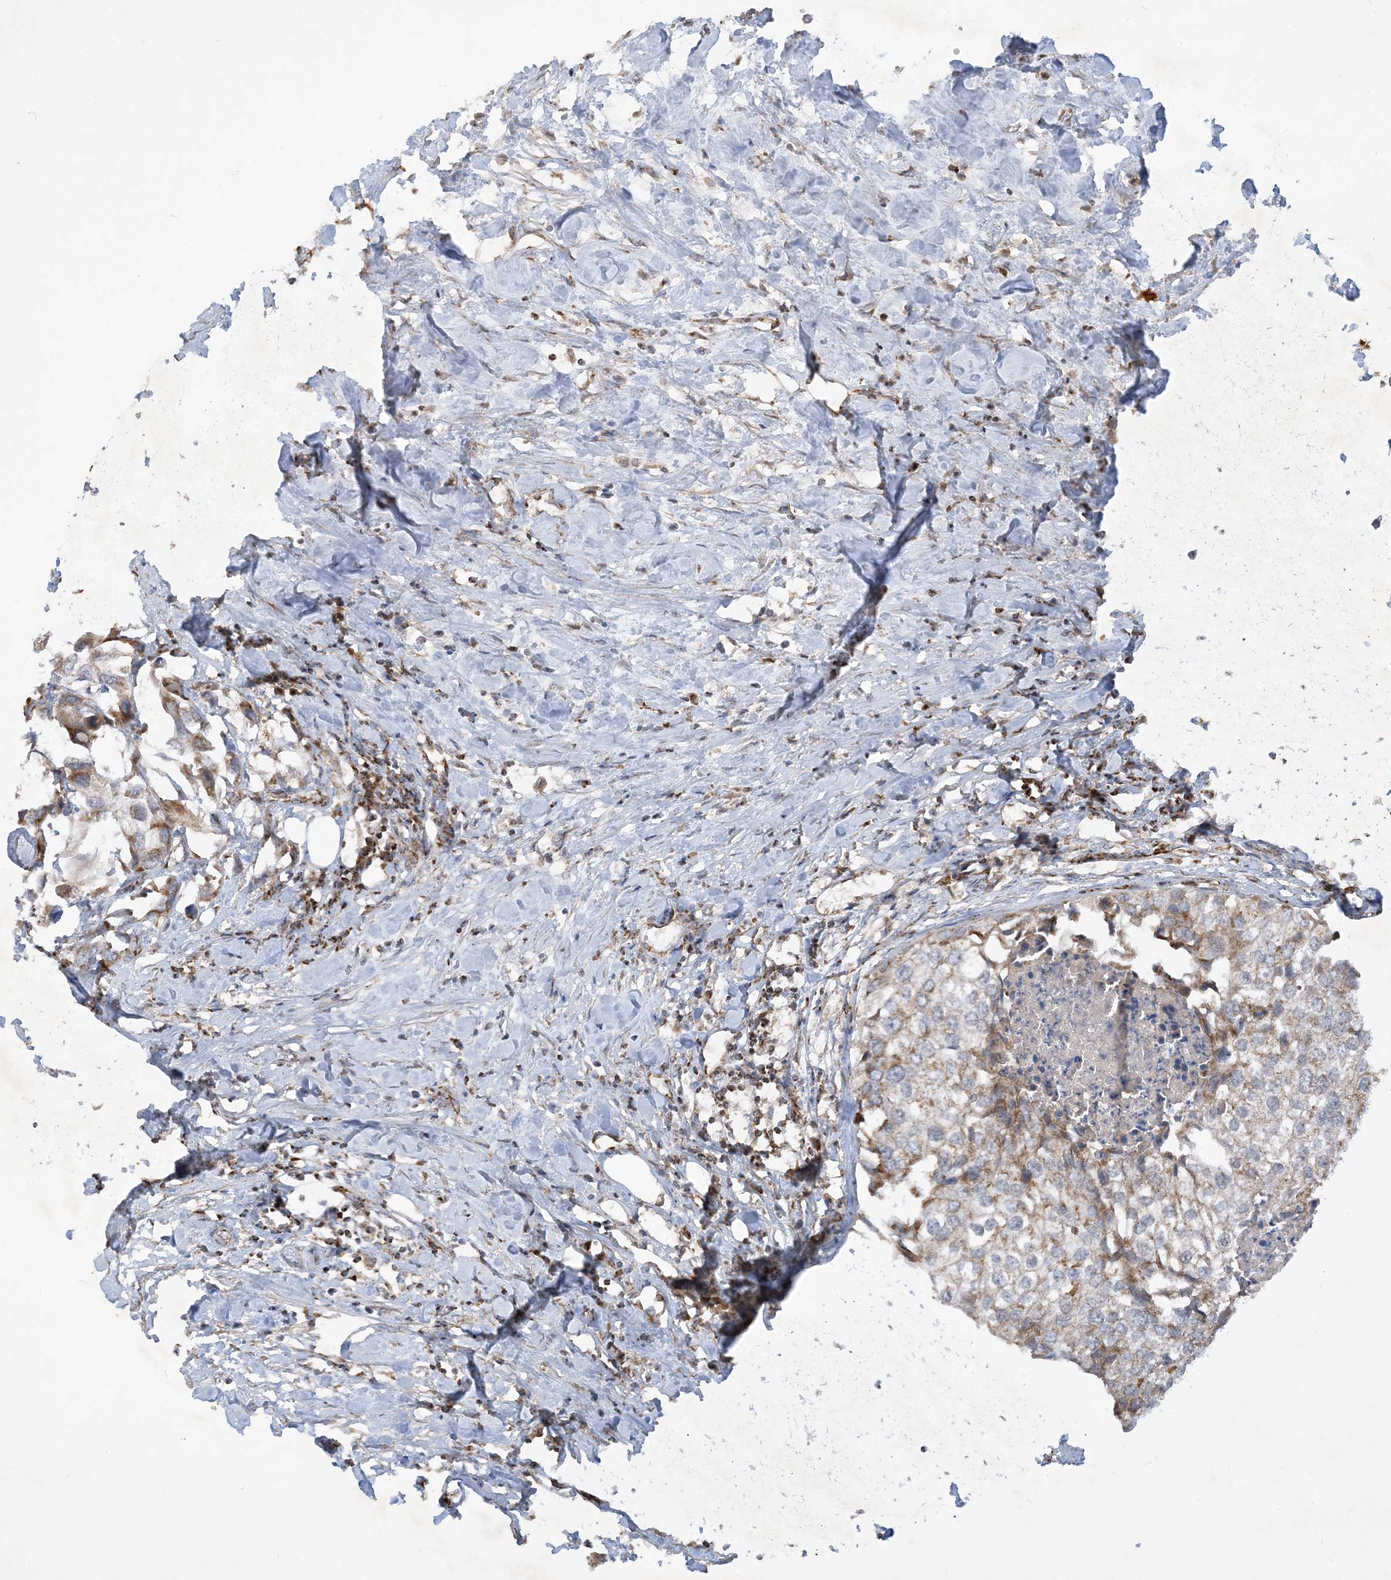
{"staining": {"intensity": "weak", "quantity": "25%-75%", "location": "cytoplasmic/membranous"}, "tissue": "urothelial cancer", "cell_type": "Tumor cells", "image_type": "cancer", "snomed": [{"axis": "morphology", "description": "Urothelial carcinoma, High grade"}, {"axis": "topography", "description": "Urinary bladder"}], "caption": "An image of human urothelial carcinoma (high-grade) stained for a protein demonstrates weak cytoplasmic/membranous brown staining in tumor cells.", "gene": "NDUFAF3", "patient": {"sex": "male", "age": 64}}